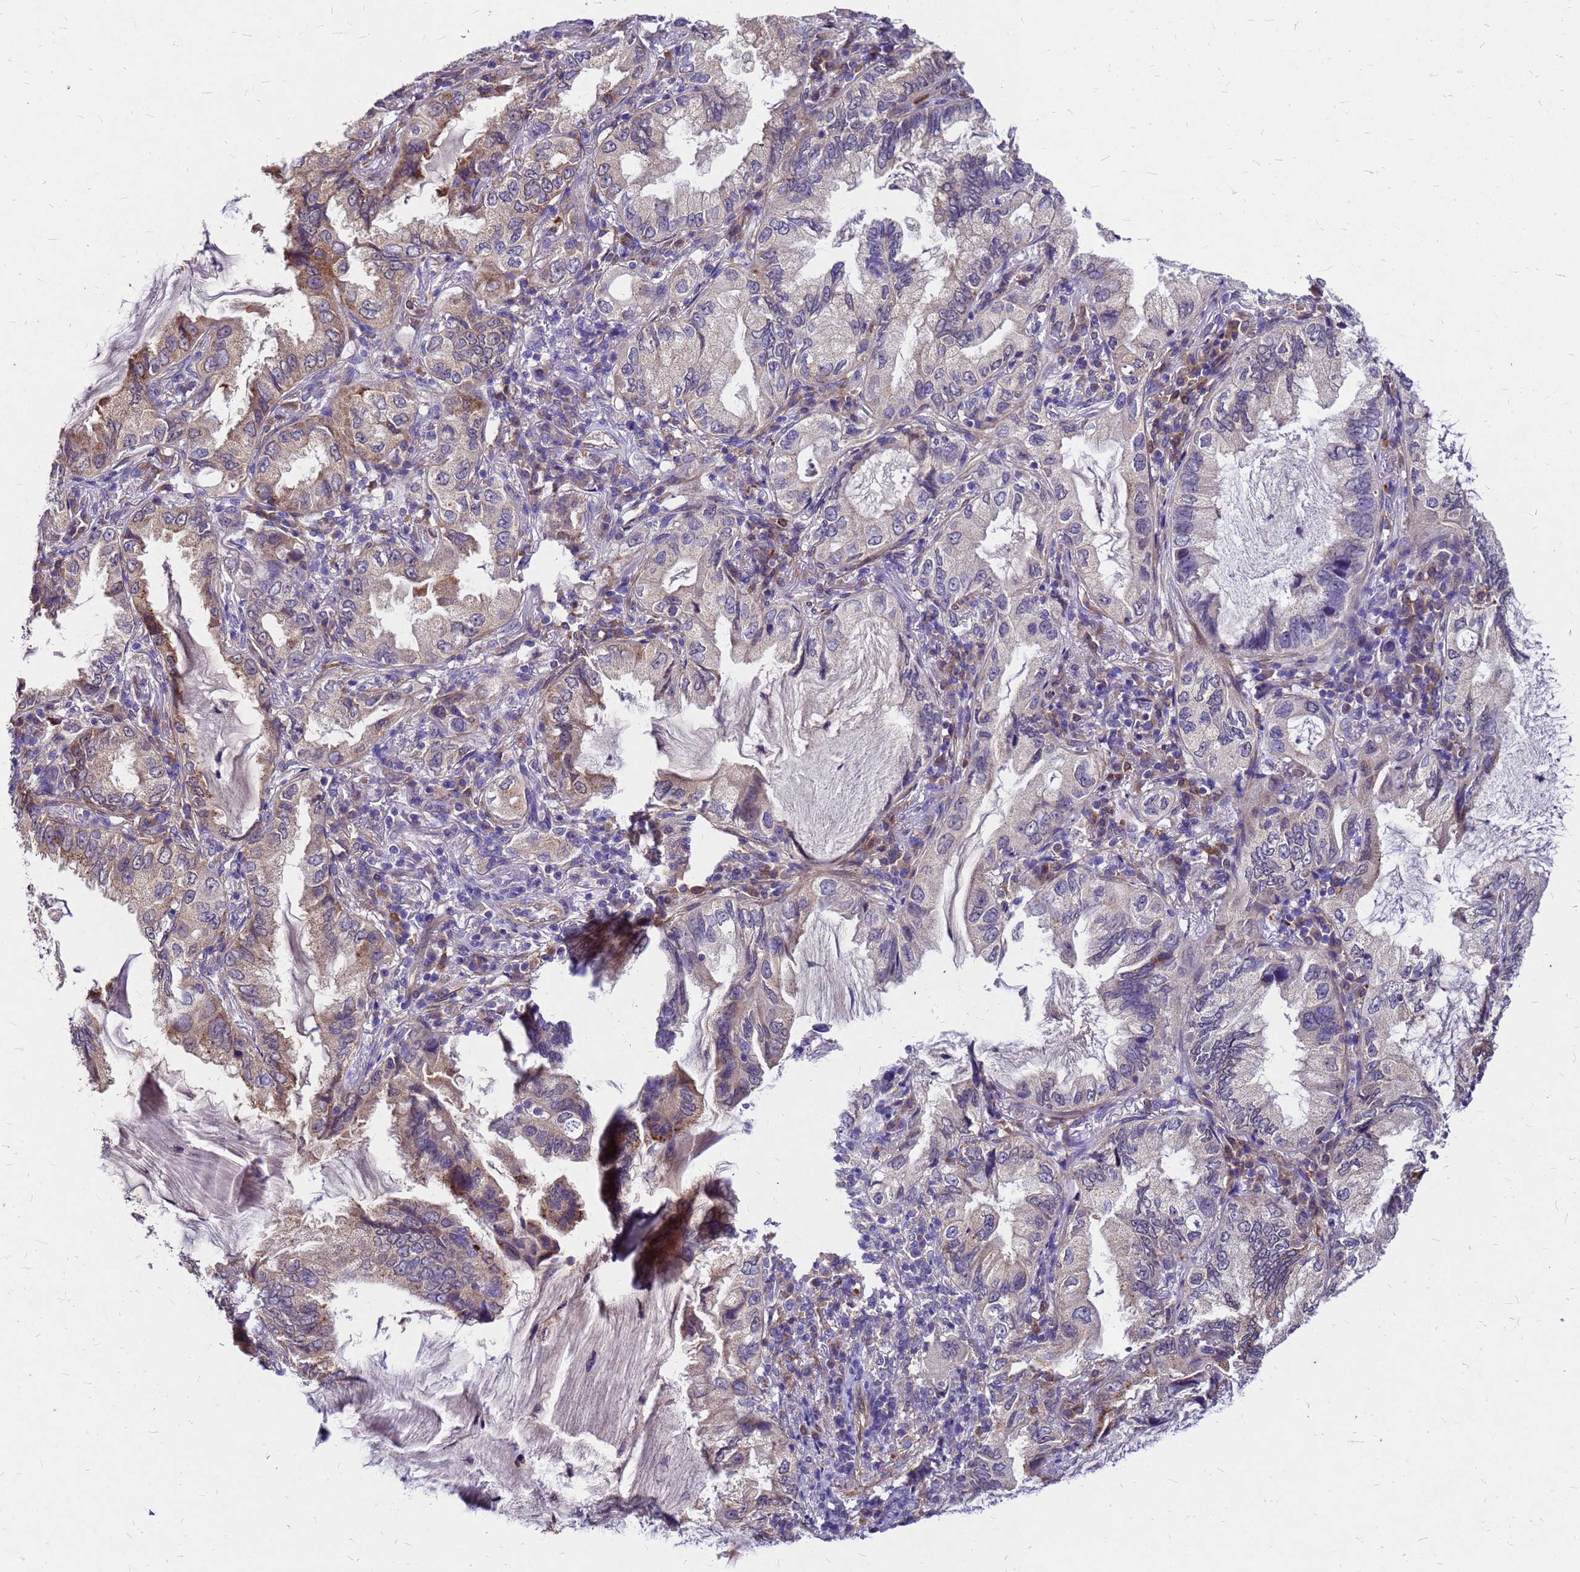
{"staining": {"intensity": "moderate", "quantity": "25%-75%", "location": "cytoplasmic/membranous"}, "tissue": "lung cancer", "cell_type": "Tumor cells", "image_type": "cancer", "snomed": [{"axis": "morphology", "description": "Adenocarcinoma, NOS"}, {"axis": "topography", "description": "Lung"}], "caption": "Protein expression analysis of adenocarcinoma (lung) reveals moderate cytoplasmic/membranous staining in approximately 25%-75% of tumor cells.", "gene": "DUSP23", "patient": {"sex": "female", "age": 69}}